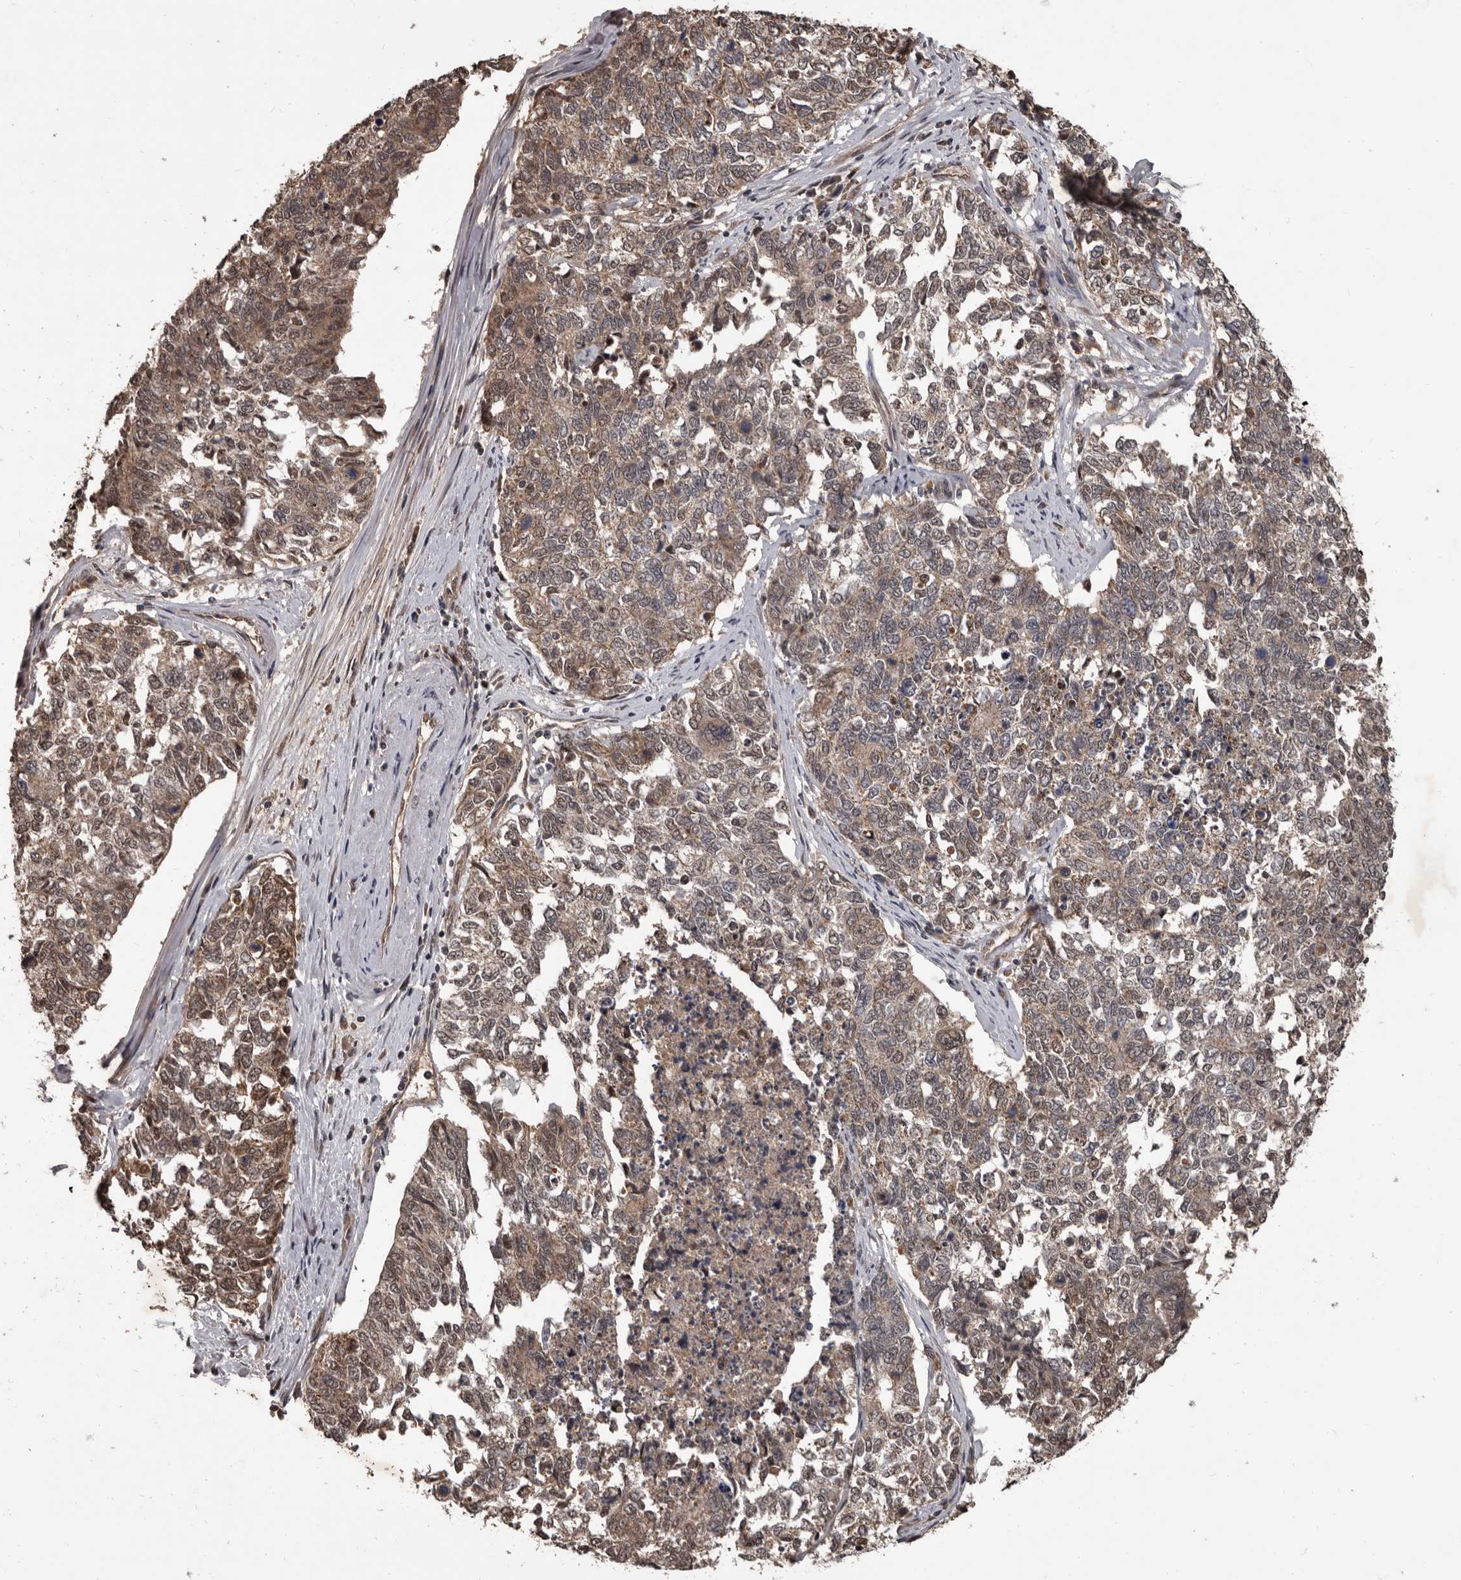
{"staining": {"intensity": "weak", "quantity": "25%-75%", "location": "cytoplasmic/membranous,nuclear"}, "tissue": "cervical cancer", "cell_type": "Tumor cells", "image_type": "cancer", "snomed": [{"axis": "morphology", "description": "Squamous cell carcinoma, NOS"}, {"axis": "topography", "description": "Cervix"}], "caption": "Immunohistochemistry (IHC) (DAB (3,3'-diaminobenzidine)) staining of human cervical cancer (squamous cell carcinoma) exhibits weak cytoplasmic/membranous and nuclear protein staining in about 25%-75% of tumor cells.", "gene": "AHR", "patient": {"sex": "female", "age": 63}}